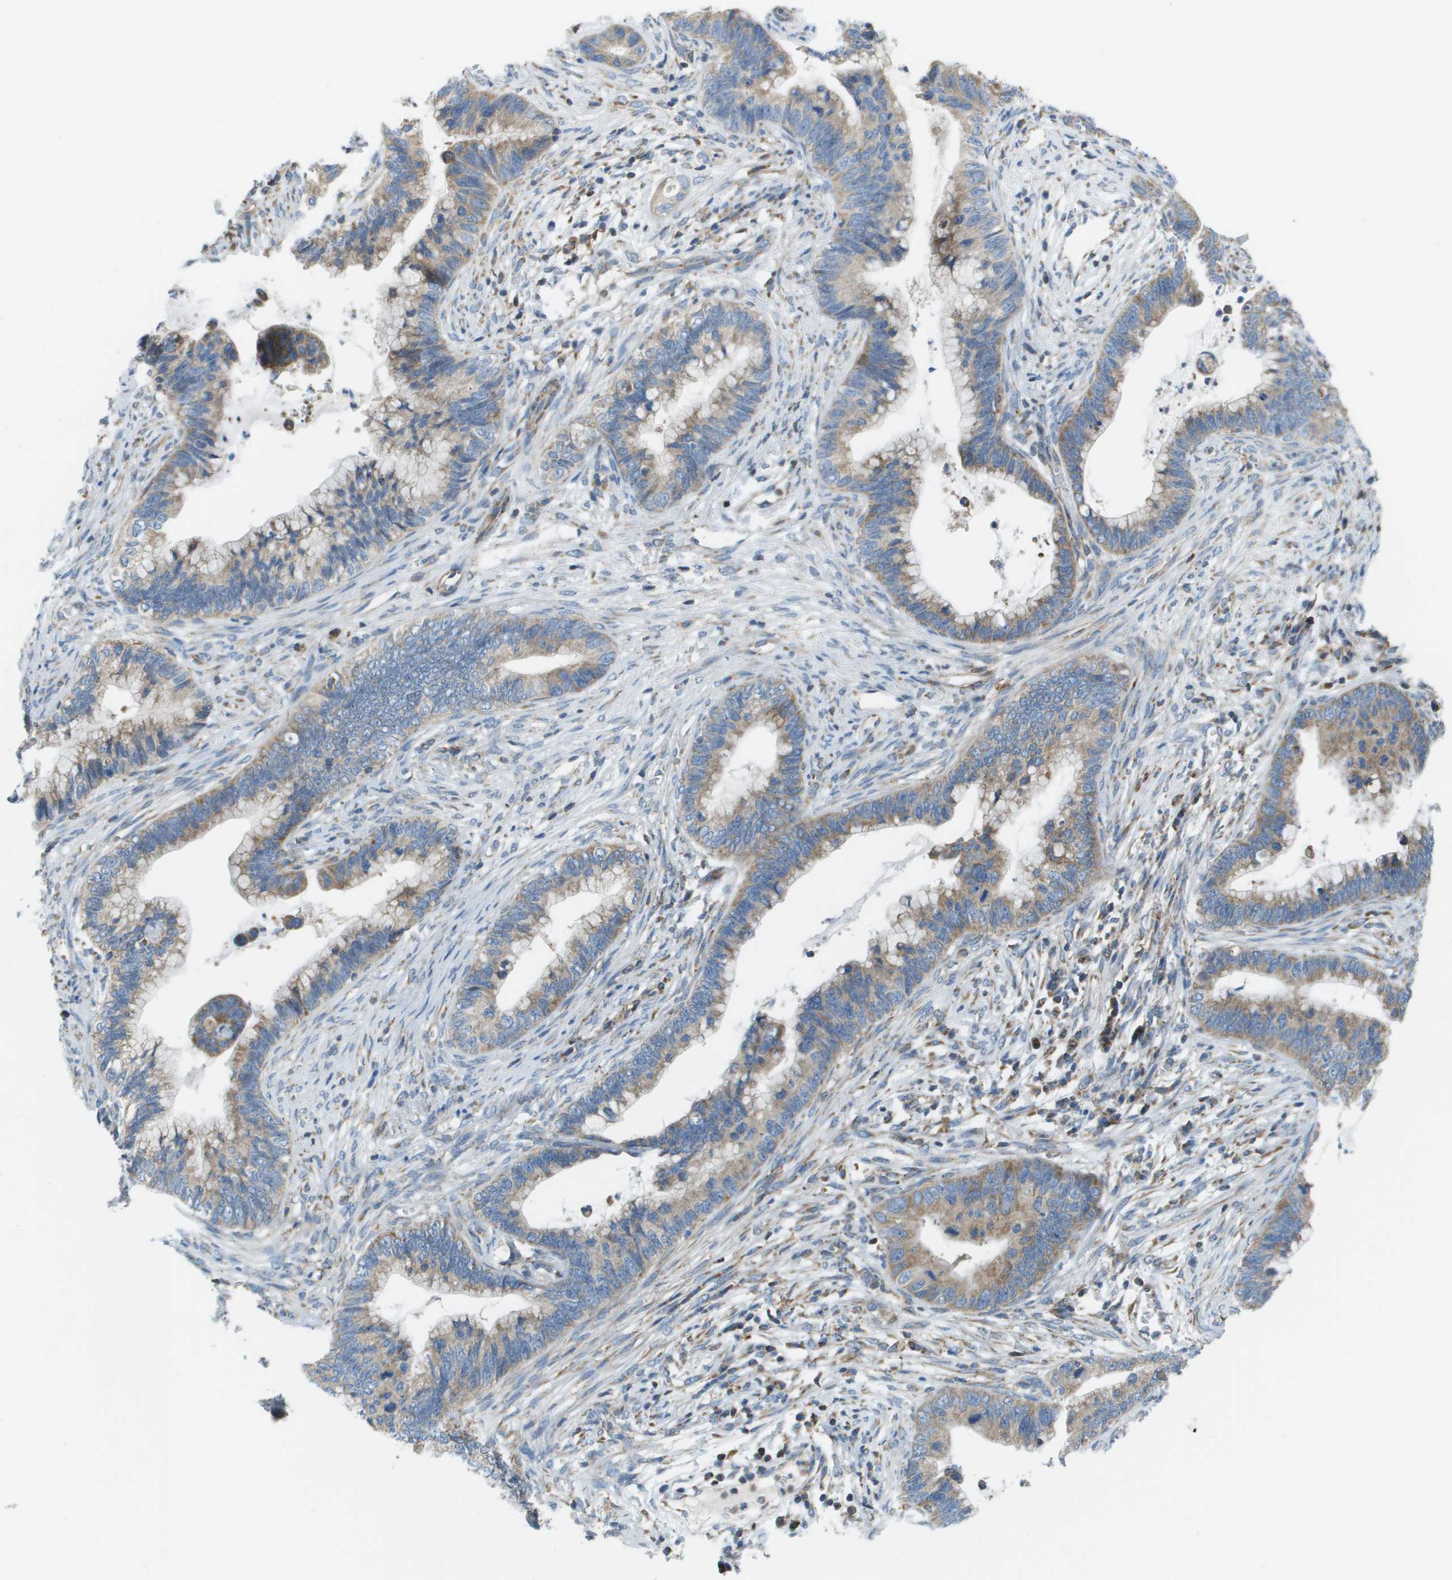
{"staining": {"intensity": "moderate", "quantity": ">75%", "location": "cytoplasmic/membranous"}, "tissue": "cervical cancer", "cell_type": "Tumor cells", "image_type": "cancer", "snomed": [{"axis": "morphology", "description": "Adenocarcinoma, NOS"}, {"axis": "topography", "description": "Cervix"}], "caption": "Immunohistochemistry (DAB (3,3'-diaminobenzidine)) staining of cervical cancer displays moderate cytoplasmic/membranous protein positivity in about >75% of tumor cells.", "gene": "TAOK3", "patient": {"sex": "female", "age": 44}}